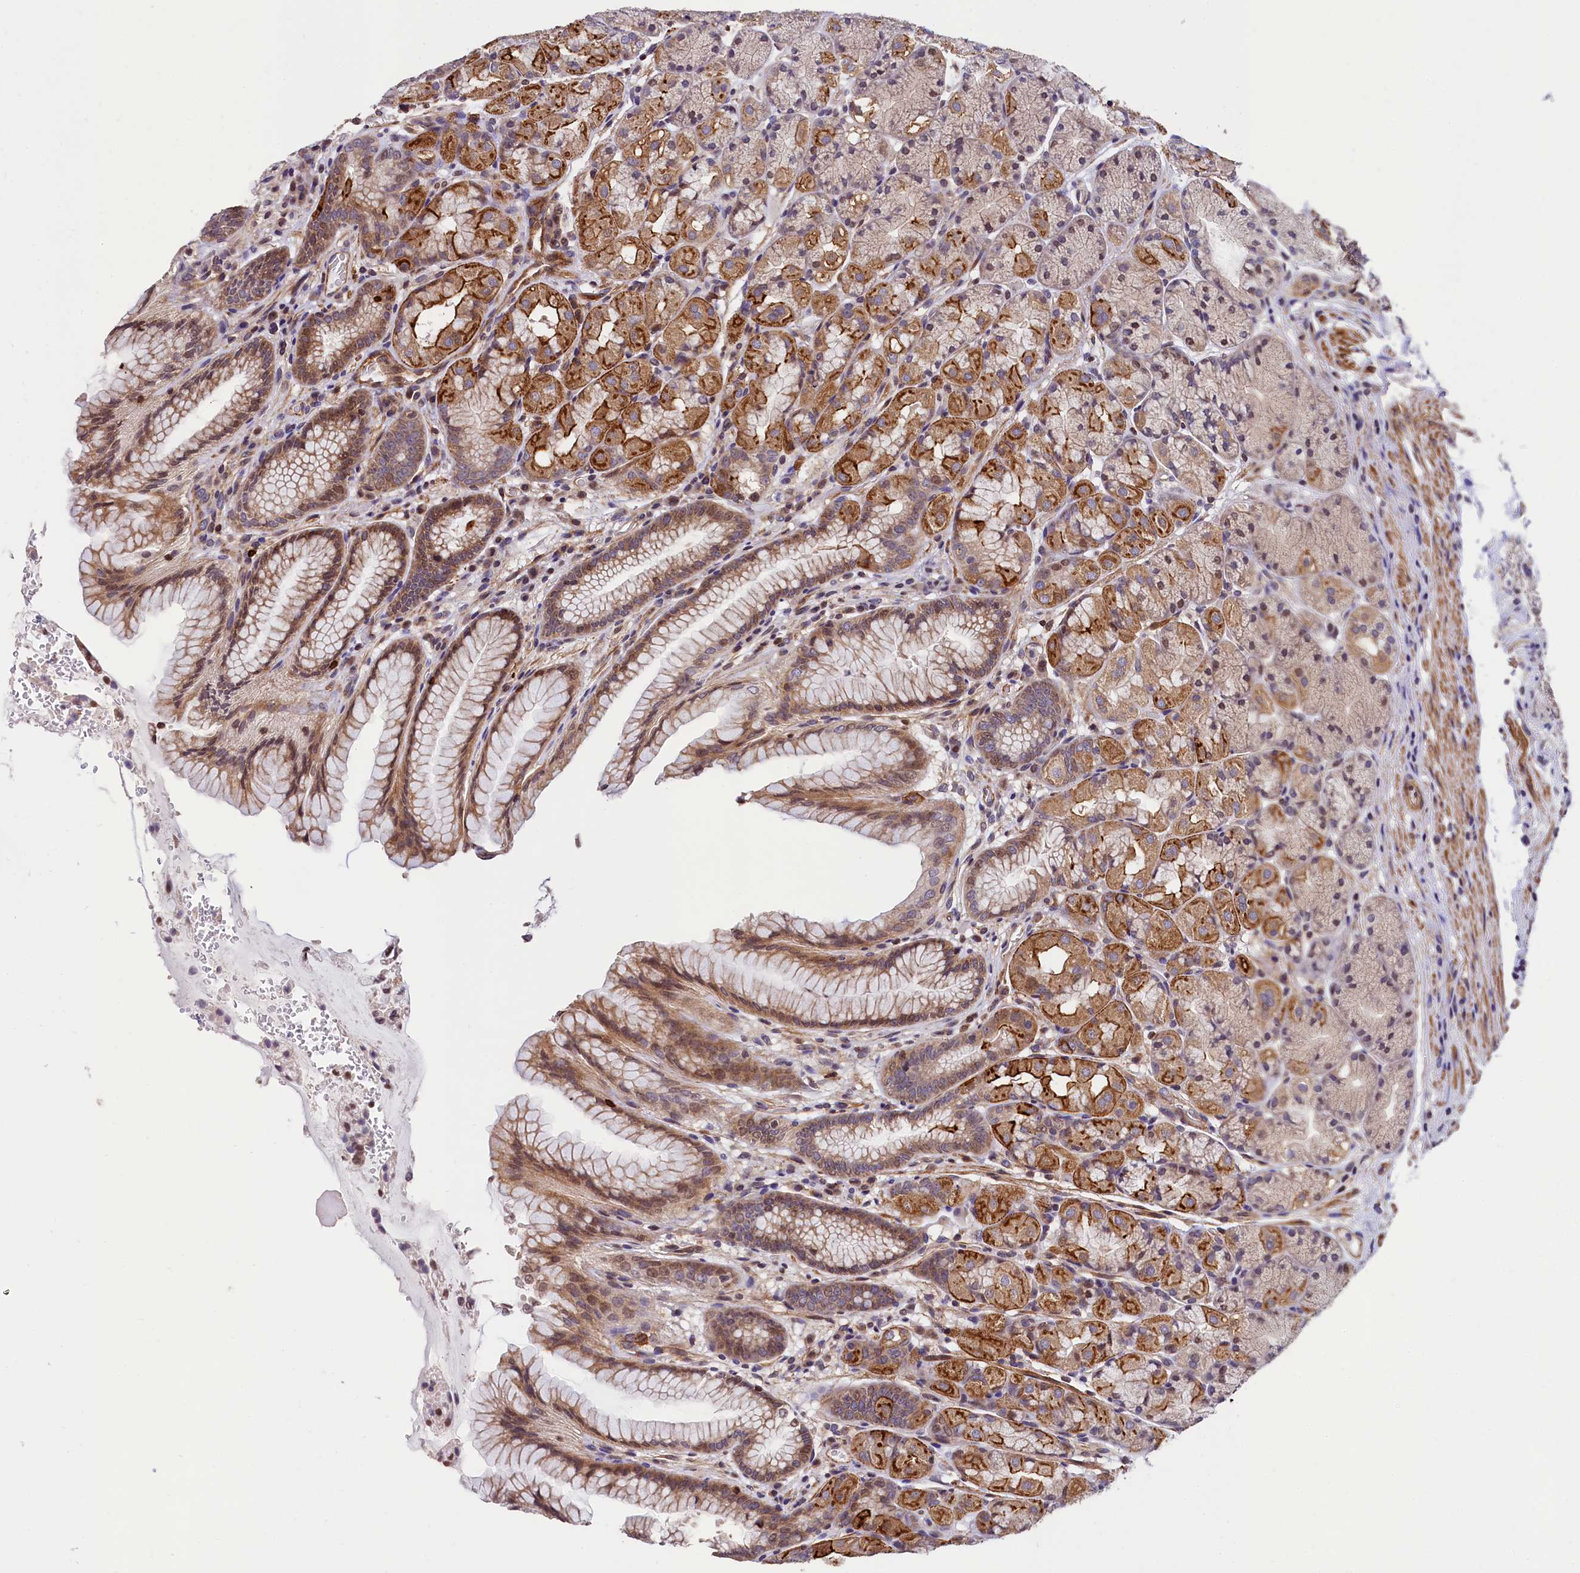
{"staining": {"intensity": "strong", "quantity": "25%-75%", "location": "cytoplasmic/membranous"}, "tissue": "stomach", "cell_type": "Glandular cells", "image_type": "normal", "snomed": [{"axis": "morphology", "description": "Normal tissue, NOS"}, {"axis": "topography", "description": "Stomach"}], "caption": "A high amount of strong cytoplasmic/membranous staining is identified in about 25%-75% of glandular cells in benign stomach.", "gene": "ZNF2", "patient": {"sex": "male", "age": 63}}